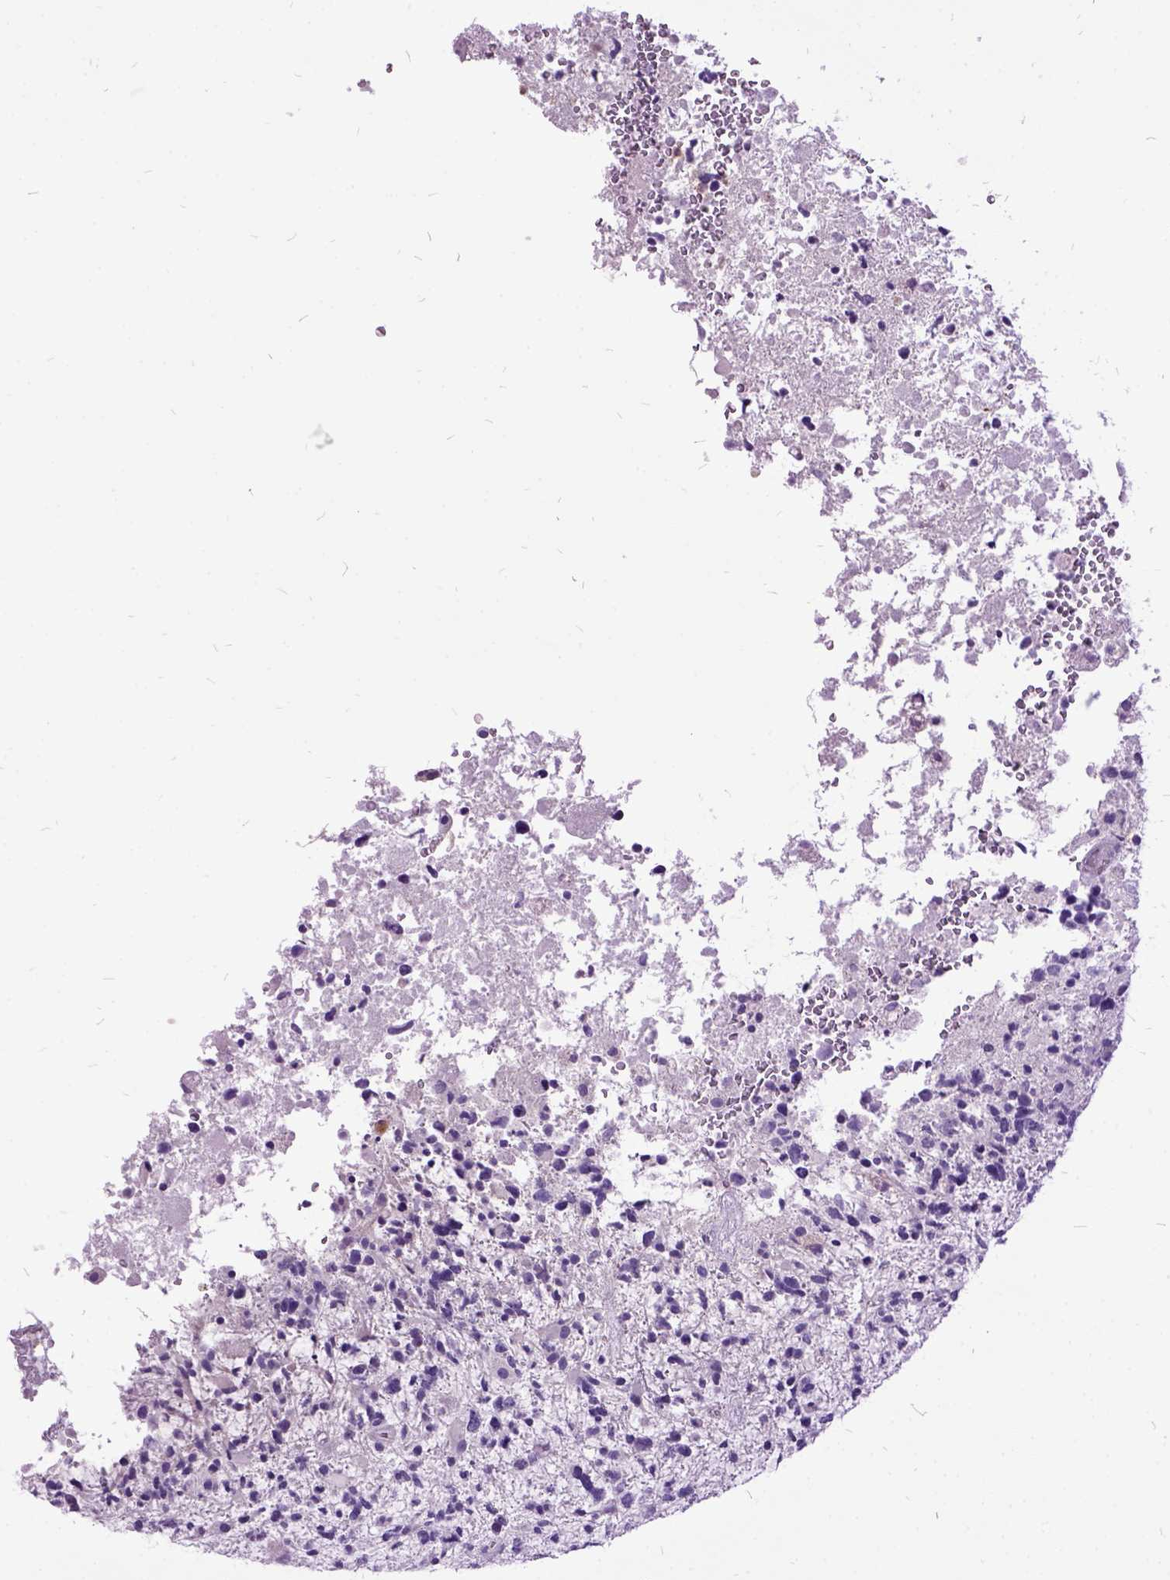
{"staining": {"intensity": "negative", "quantity": "none", "location": "none"}, "tissue": "glioma", "cell_type": "Tumor cells", "image_type": "cancer", "snomed": [{"axis": "morphology", "description": "Glioma, malignant, High grade"}, {"axis": "topography", "description": "Brain"}], "caption": "Immunohistochemical staining of malignant glioma (high-grade) reveals no significant staining in tumor cells. (DAB immunohistochemistry with hematoxylin counter stain).", "gene": "MME", "patient": {"sex": "female", "age": 71}}